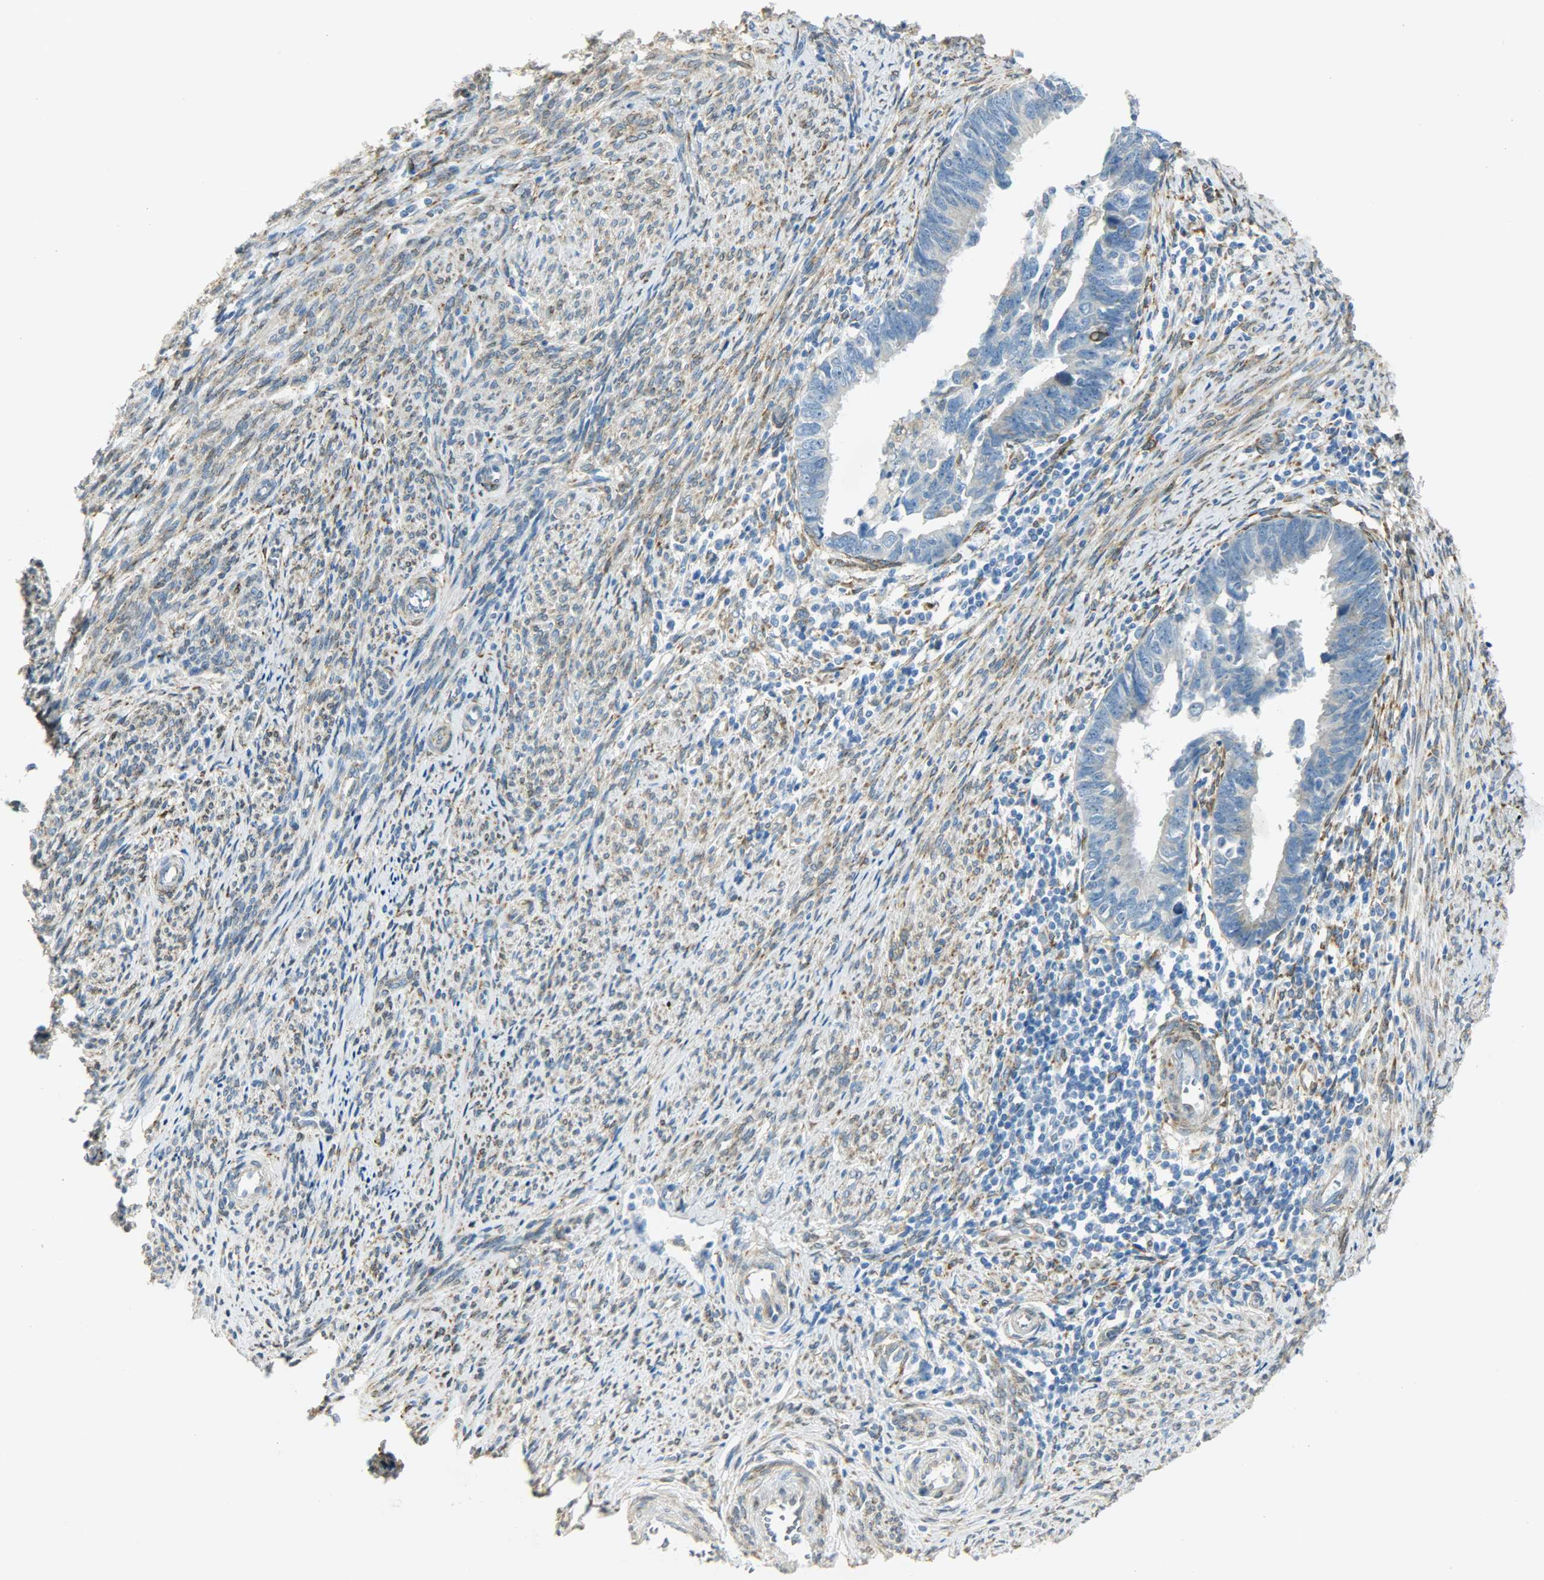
{"staining": {"intensity": "weak", "quantity": "25%-75%", "location": "cytoplasmic/membranous"}, "tissue": "endometrial cancer", "cell_type": "Tumor cells", "image_type": "cancer", "snomed": [{"axis": "morphology", "description": "Adenocarcinoma, NOS"}, {"axis": "topography", "description": "Endometrium"}], "caption": "Immunohistochemical staining of human adenocarcinoma (endometrial) reveals low levels of weak cytoplasmic/membranous expression in approximately 25%-75% of tumor cells.", "gene": "PKD2", "patient": {"sex": "female", "age": 75}}